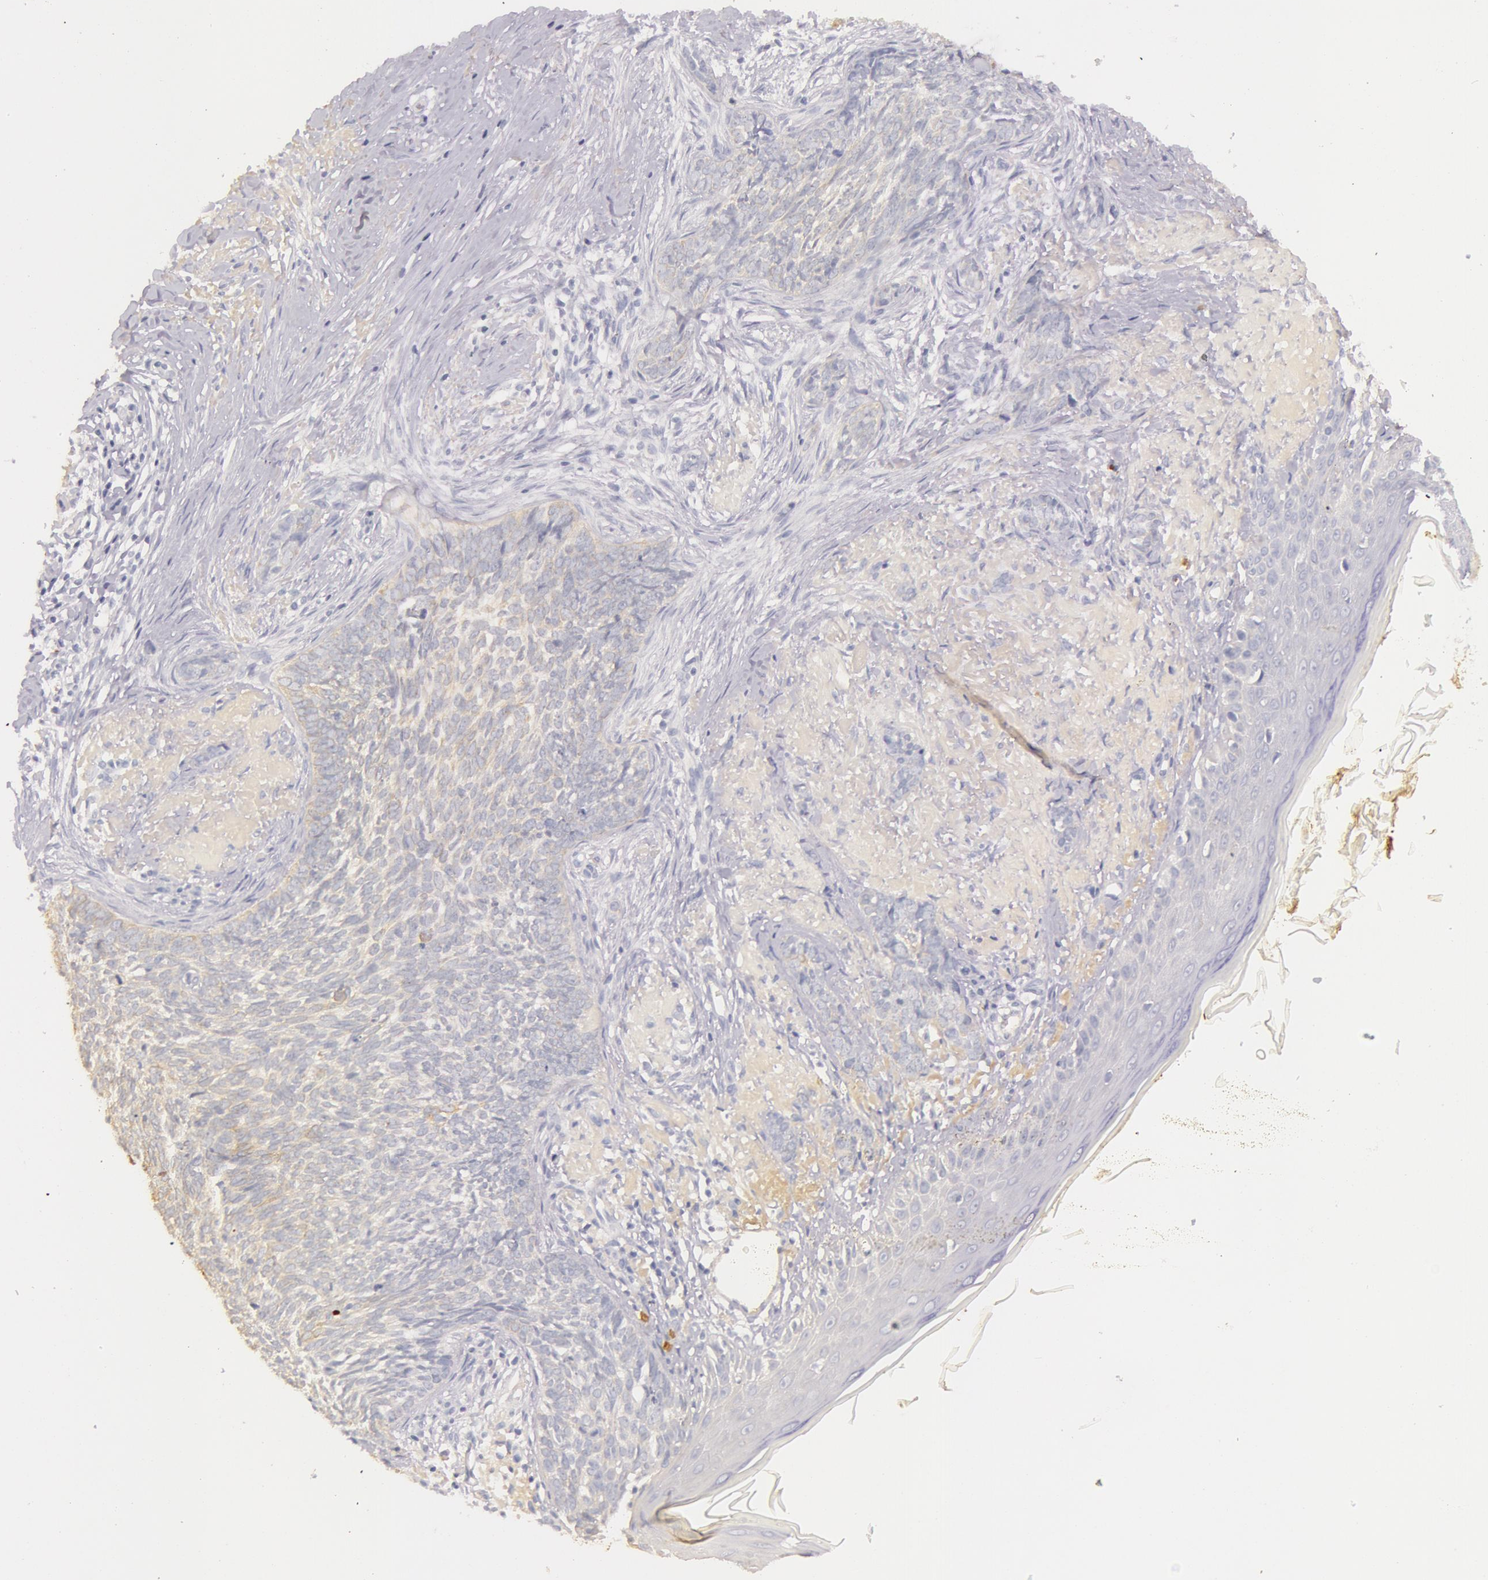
{"staining": {"intensity": "weak", "quantity": "25%-75%", "location": "cytoplasmic/membranous"}, "tissue": "skin cancer", "cell_type": "Tumor cells", "image_type": "cancer", "snomed": [{"axis": "morphology", "description": "Basal cell carcinoma"}, {"axis": "topography", "description": "Skin"}], "caption": "Human skin basal cell carcinoma stained with a brown dye exhibits weak cytoplasmic/membranous positive positivity in approximately 25%-75% of tumor cells.", "gene": "C4BPA", "patient": {"sex": "female", "age": 81}}